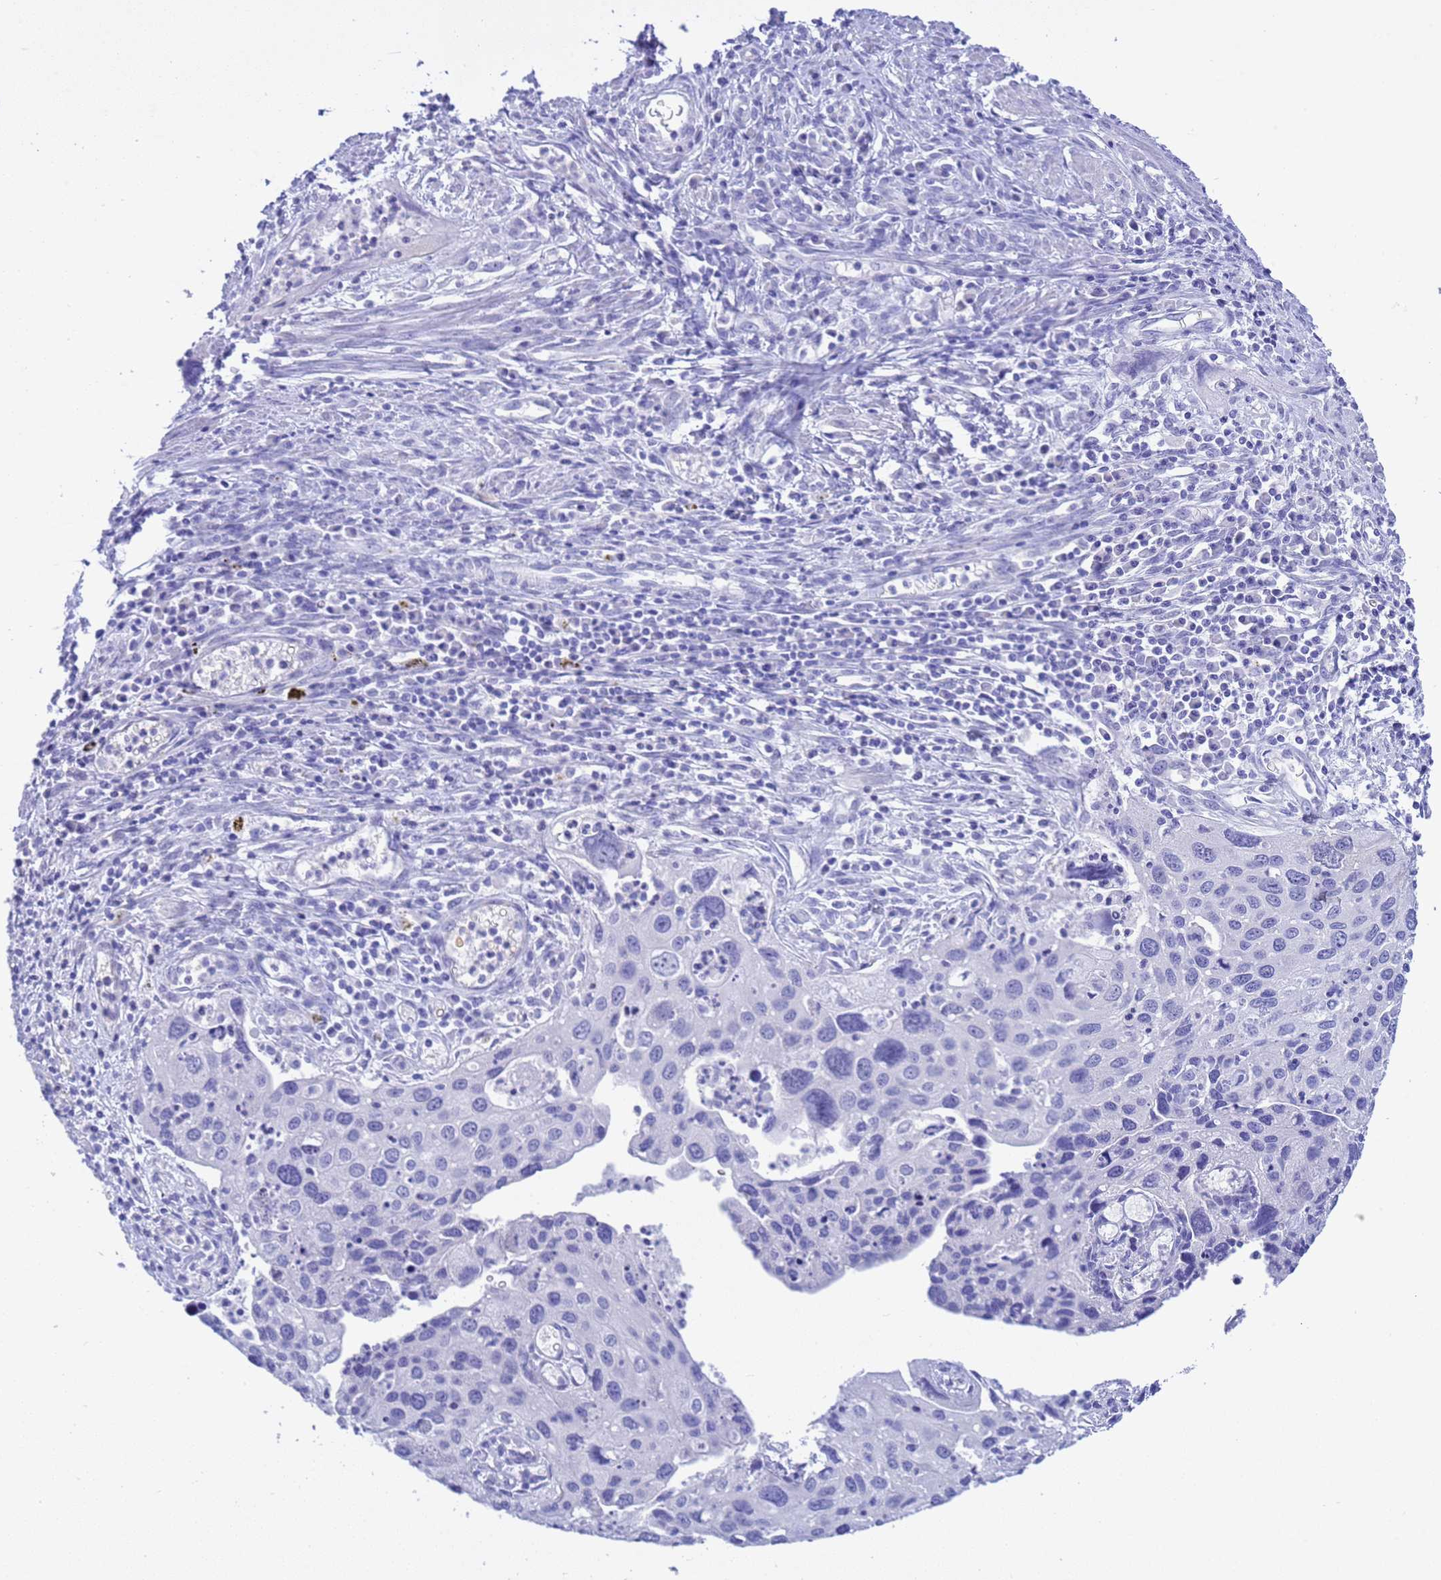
{"staining": {"intensity": "negative", "quantity": "none", "location": "none"}, "tissue": "cervical cancer", "cell_type": "Tumor cells", "image_type": "cancer", "snomed": [{"axis": "morphology", "description": "Squamous cell carcinoma, NOS"}, {"axis": "topography", "description": "Cervix"}], "caption": "Protein analysis of cervical cancer reveals no significant staining in tumor cells. (Immunohistochemistry (ihc), brightfield microscopy, high magnification).", "gene": "GSTM1", "patient": {"sex": "female", "age": 55}}